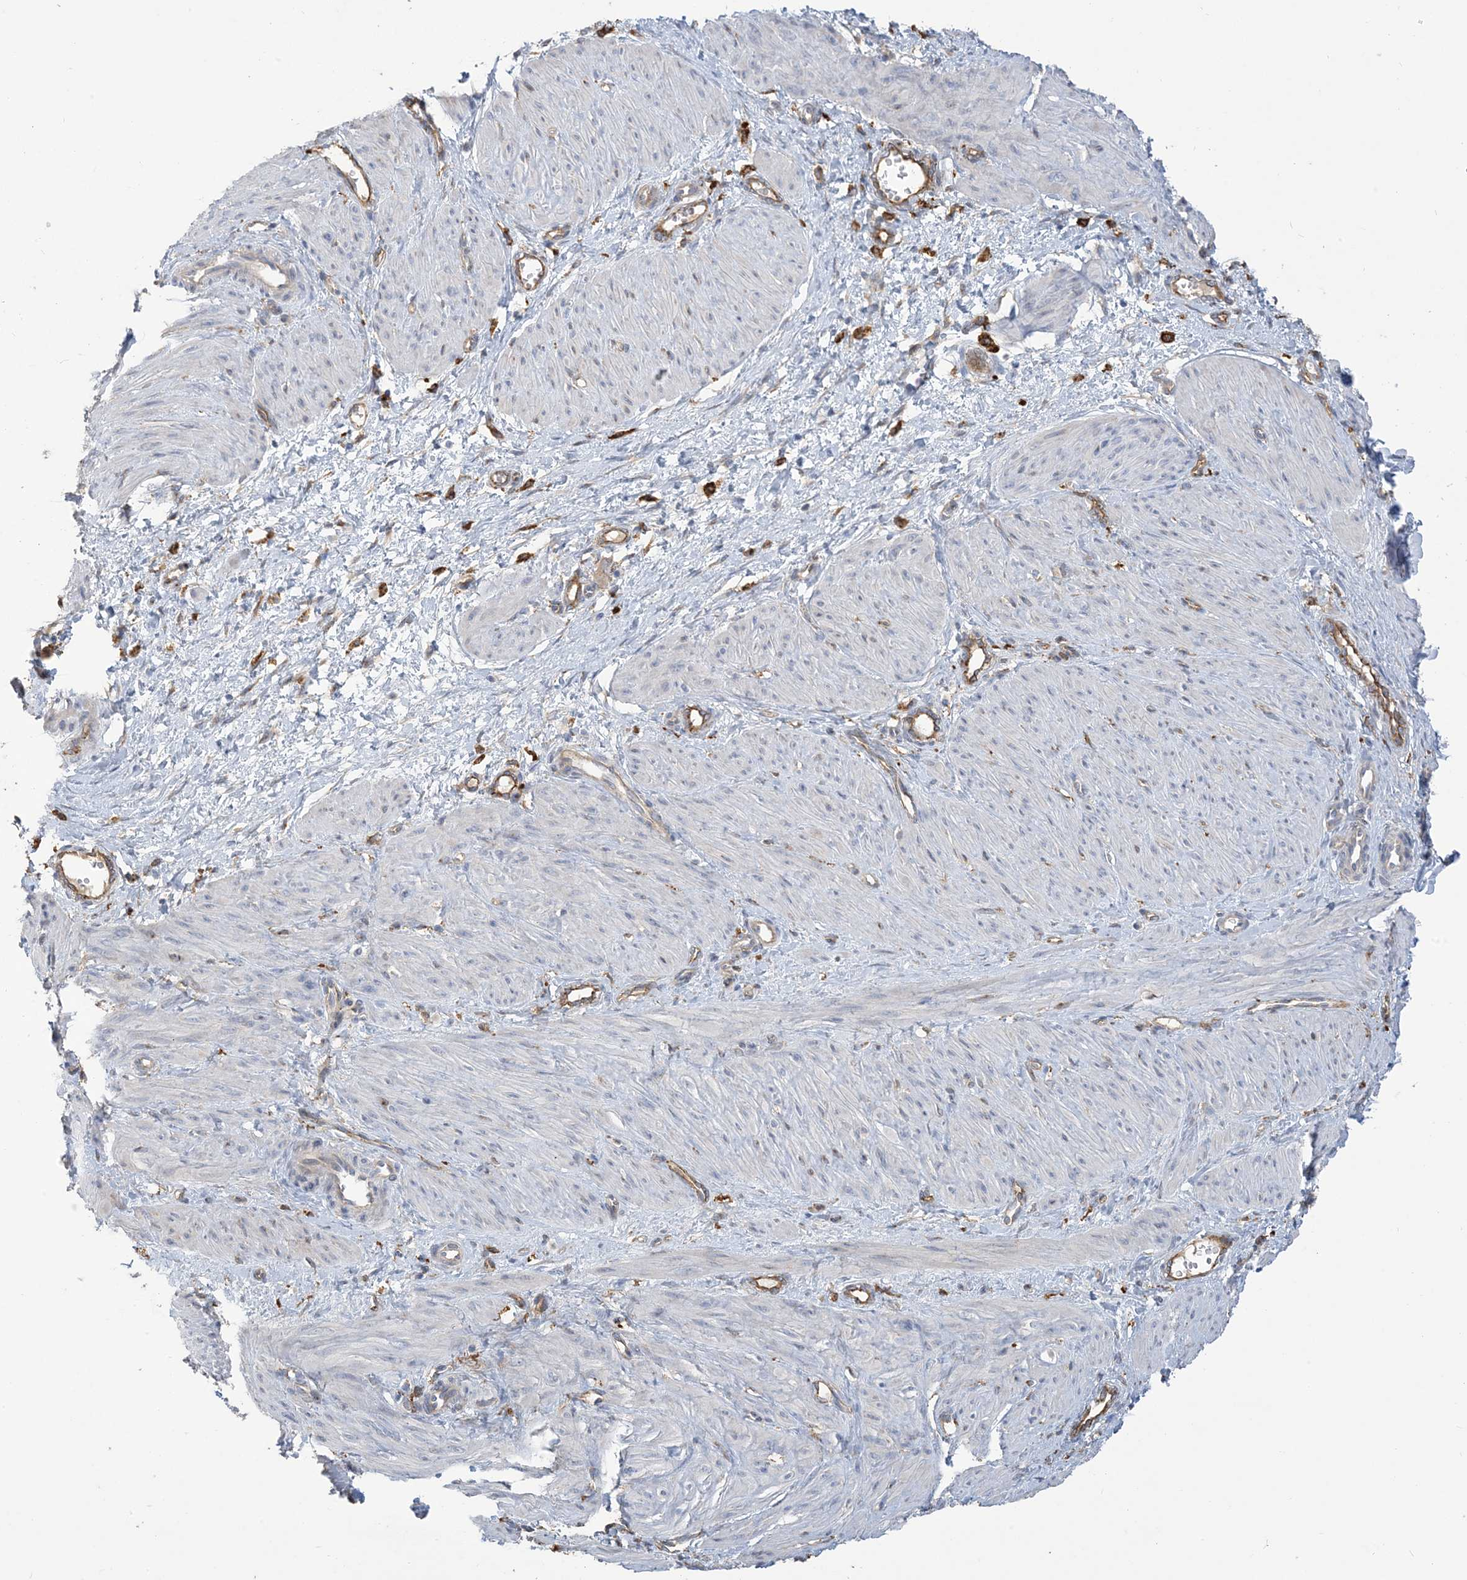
{"staining": {"intensity": "negative", "quantity": "none", "location": "none"}, "tissue": "smooth muscle", "cell_type": "Smooth muscle cells", "image_type": "normal", "snomed": [{"axis": "morphology", "description": "Normal tissue, NOS"}, {"axis": "topography", "description": "Endometrium"}], "caption": "This photomicrograph is of normal smooth muscle stained with IHC to label a protein in brown with the nuclei are counter-stained blue. There is no staining in smooth muscle cells.", "gene": "PEAR1", "patient": {"sex": "female", "age": 33}}